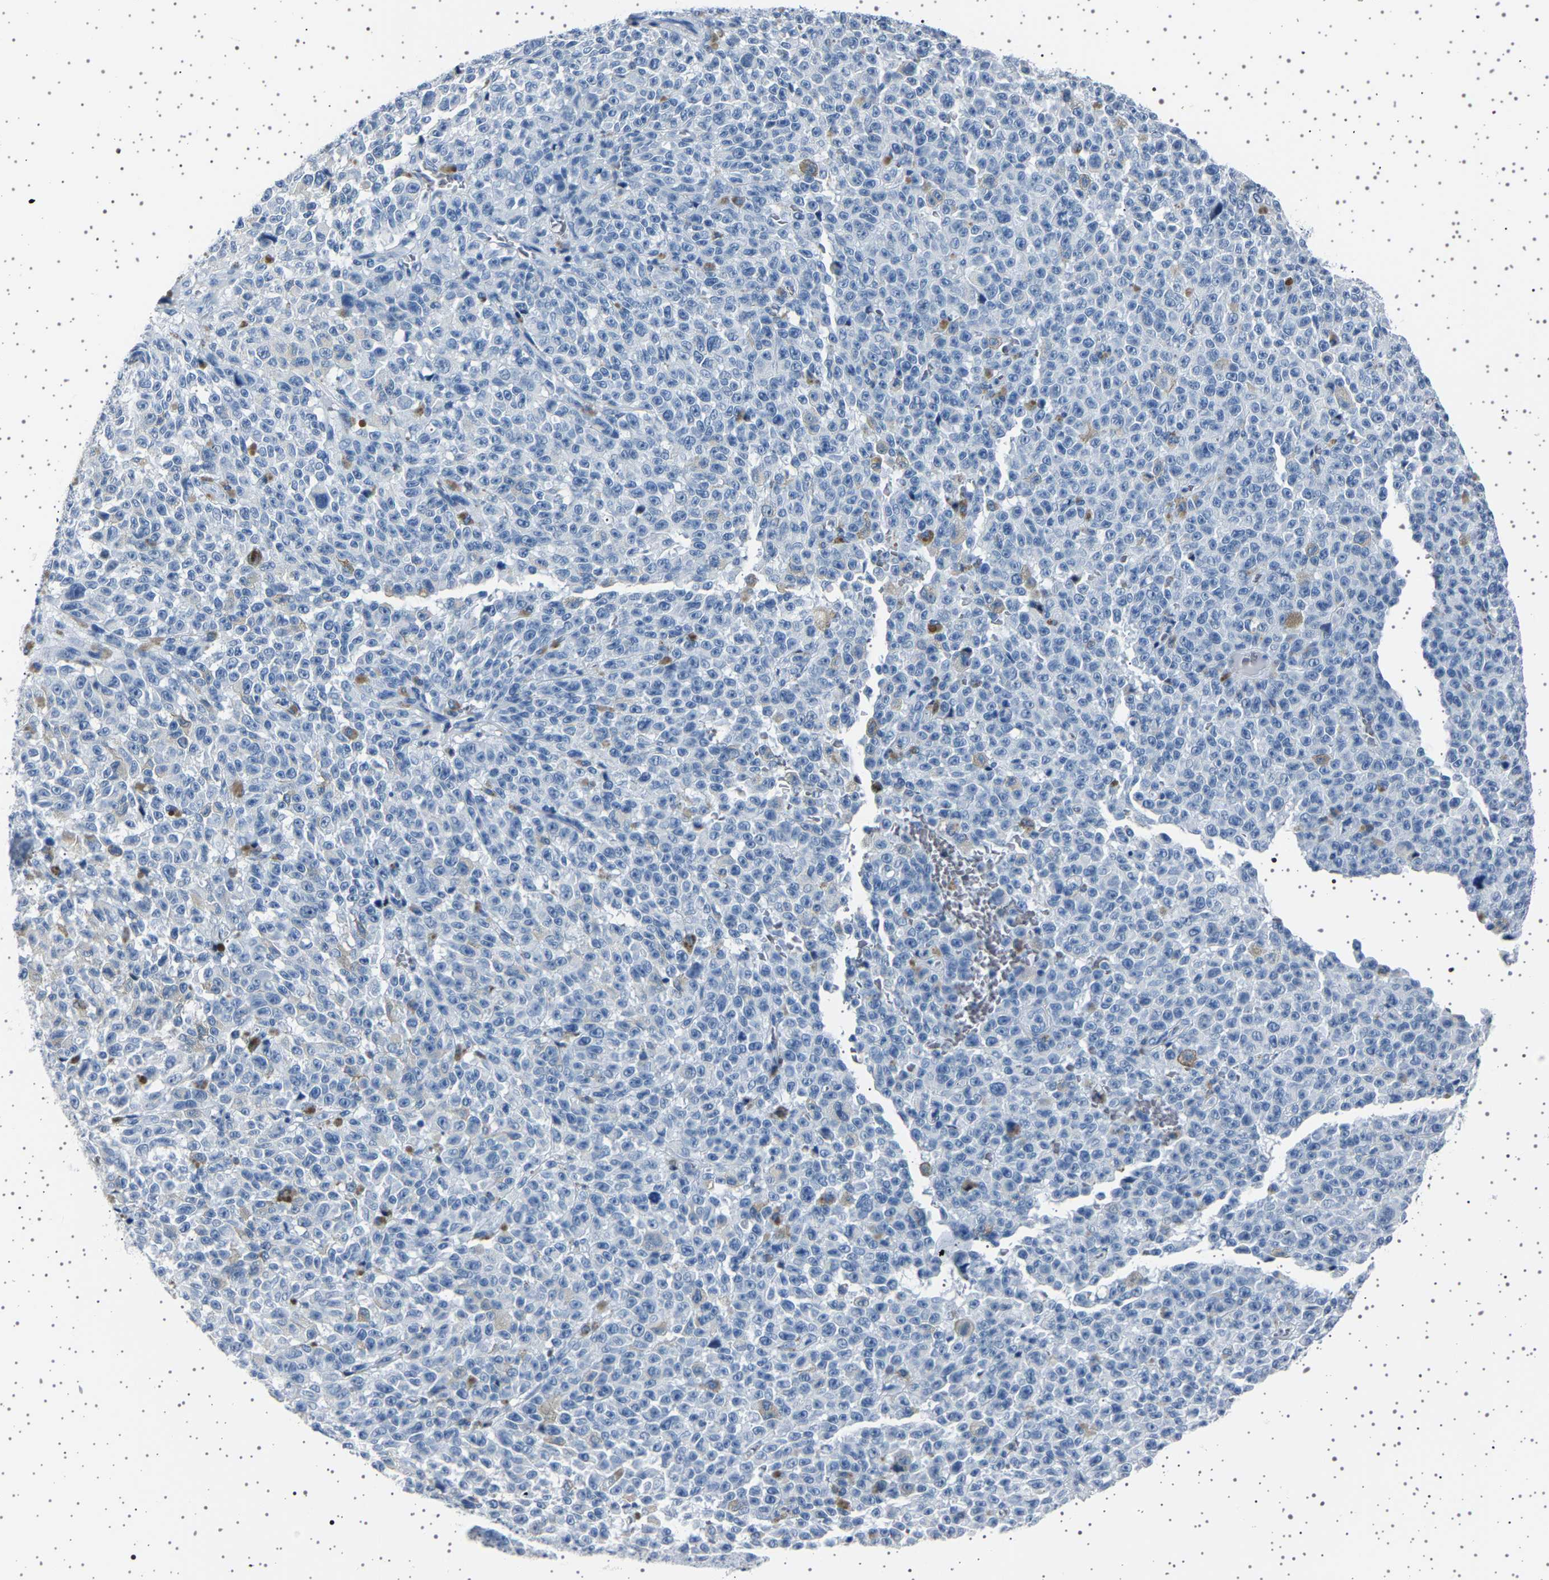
{"staining": {"intensity": "negative", "quantity": "none", "location": "none"}, "tissue": "melanoma", "cell_type": "Tumor cells", "image_type": "cancer", "snomed": [{"axis": "morphology", "description": "Malignant melanoma, NOS"}, {"axis": "topography", "description": "Skin"}], "caption": "This is a histopathology image of immunohistochemistry staining of malignant melanoma, which shows no positivity in tumor cells.", "gene": "TFF3", "patient": {"sex": "female", "age": 82}}